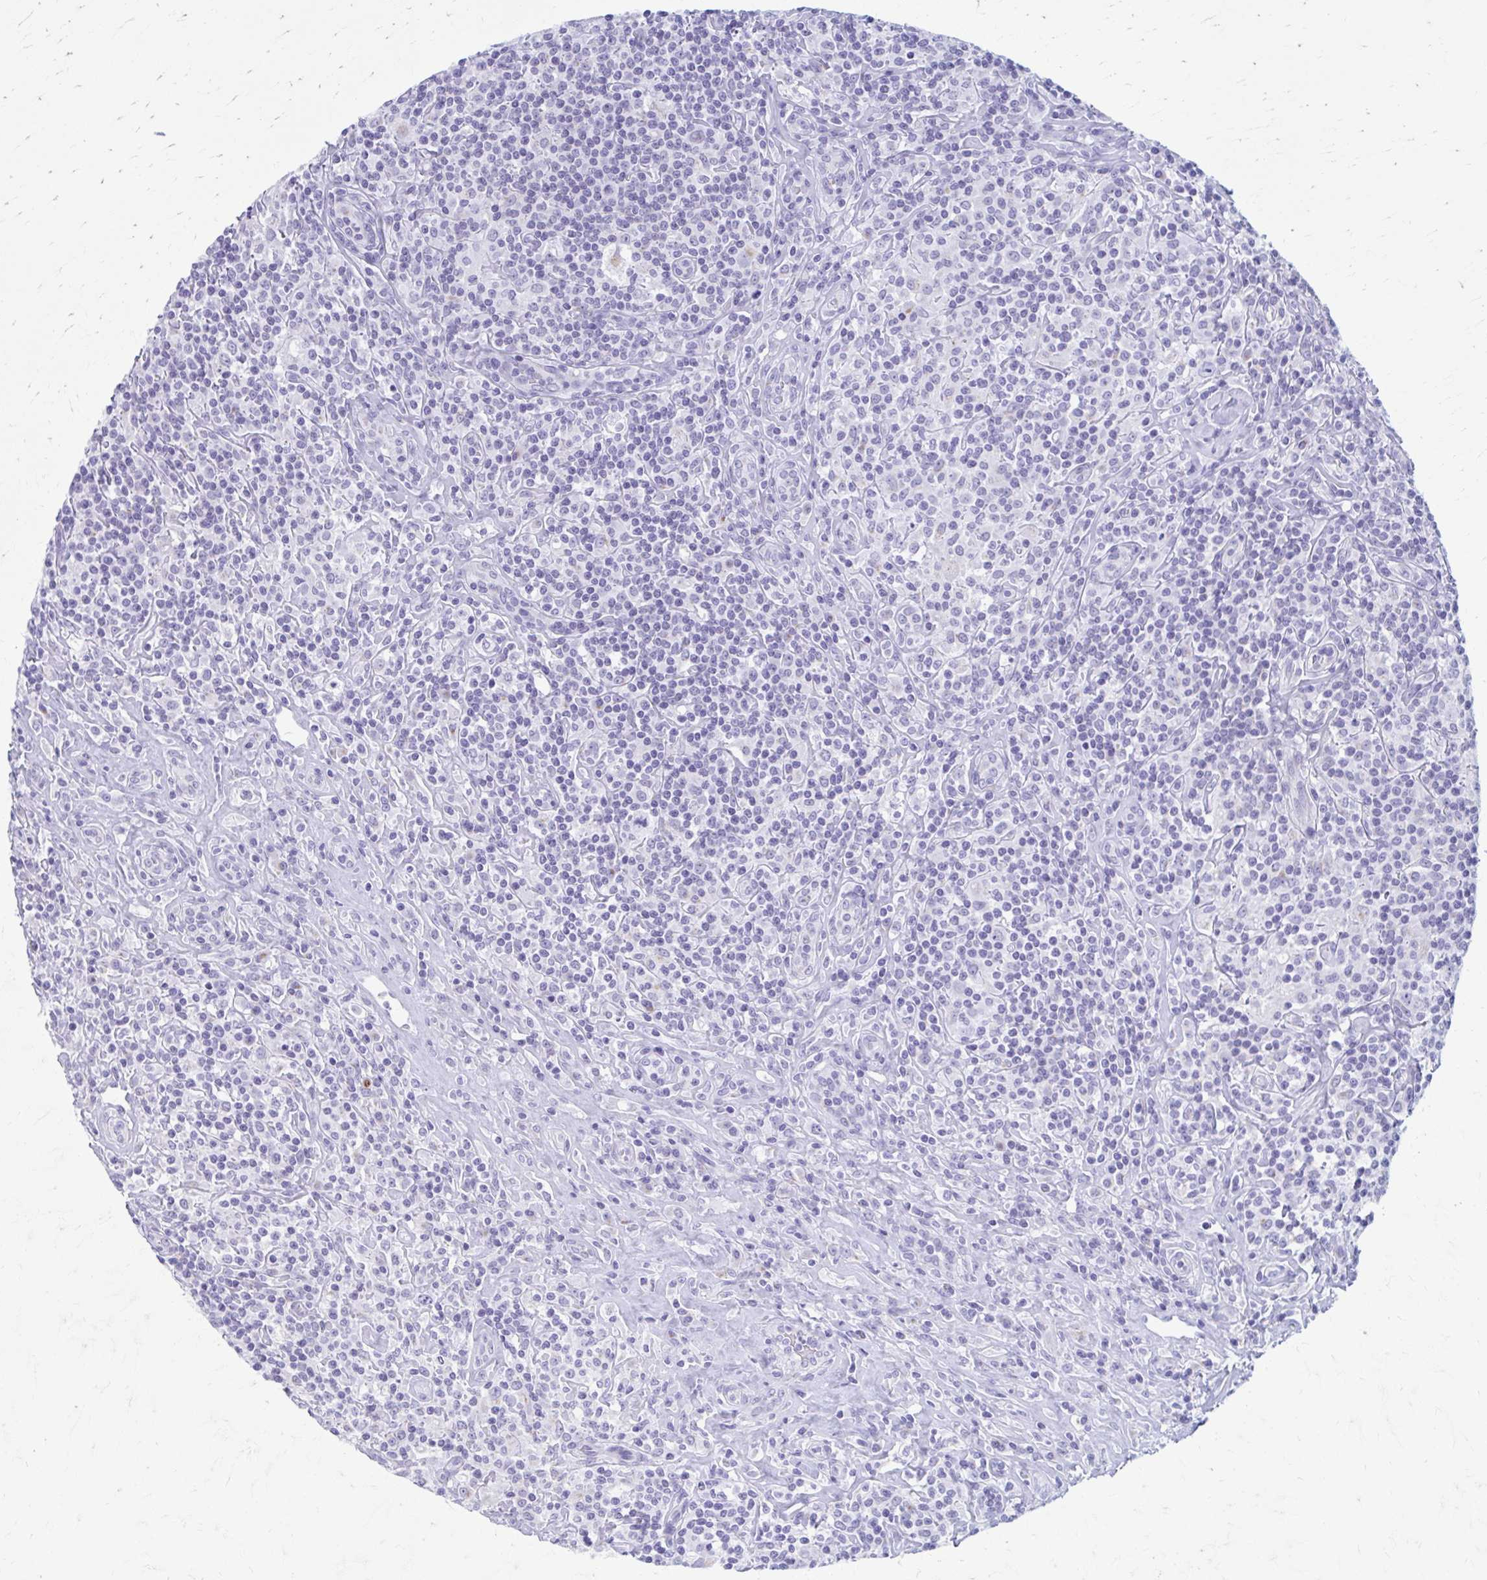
{"staining": {"intensity": "negative", "quantity": "none", "location": "none"}, "tissue": "lymphoma", "cell_type": "Tumor cells", "image_type": "cancer", "snomed": [{"axis": "morphology", "description": "Hodgkin's disease, NOS"}, {"axis": "morphology", "description": "Hodgkin's lymphoma, nodular sclerosis"}, {"axis": "topography", "description": "Lymph node"}], "caption": "Protein analysis of lymphoma displays no significant positivity in tumor cells.", "gene": "KCNE2", "patient": {"sex": "female", "age": 10}}